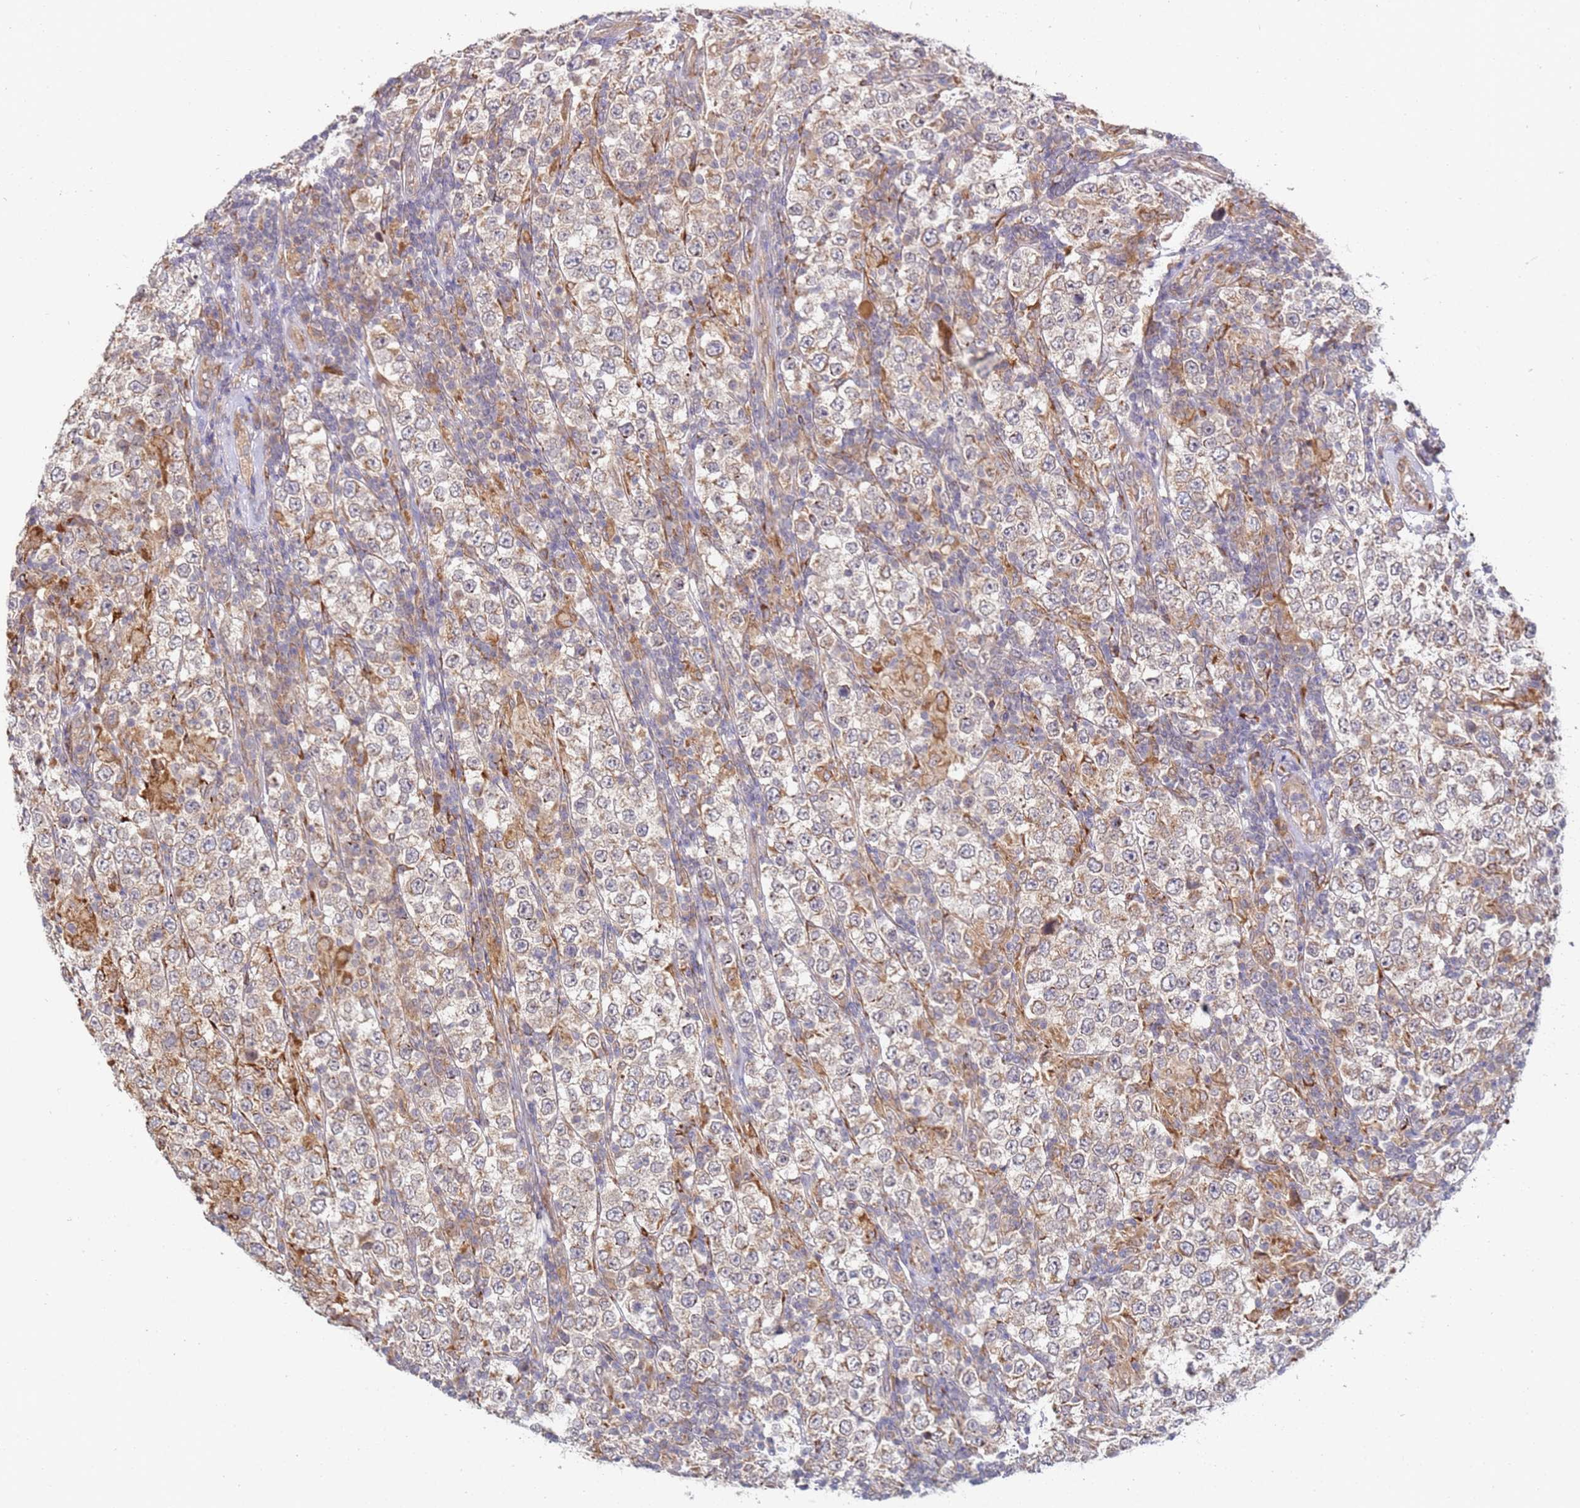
{"staining": {"intensity": "weak", "quantity": "25%-75%", "location": "cytoplasmic/membranous"}, "tissue": "testis cancer", "cell_type": "Tumor cells", "image_type": "cancer", "snomed": [{"axis": "morphology", "description": "Normal tissue, NOS"}, {"axis": "morphology", "description": "Urothelial carcinoma, High grade"}, {"axis": "morphology", "description": "Seminoma, NOS"}, {"axis": "morphology", "description": "Carcinoma, Embryonal, NOS"}, {"axis": "topography", "description": "Urinary bladder"}, {"axis": "topography", "description": "Testis"}], "caption": "Immunohistochemical staining of human testis cancer (embryonal carcinoma) demonstrates low levels of weak cytoplasmic/membranous protein staining in approximately 25%-75% of tumor cells.", "gene": "VRK2", "patient": {"sex": "male", "age": 41}}